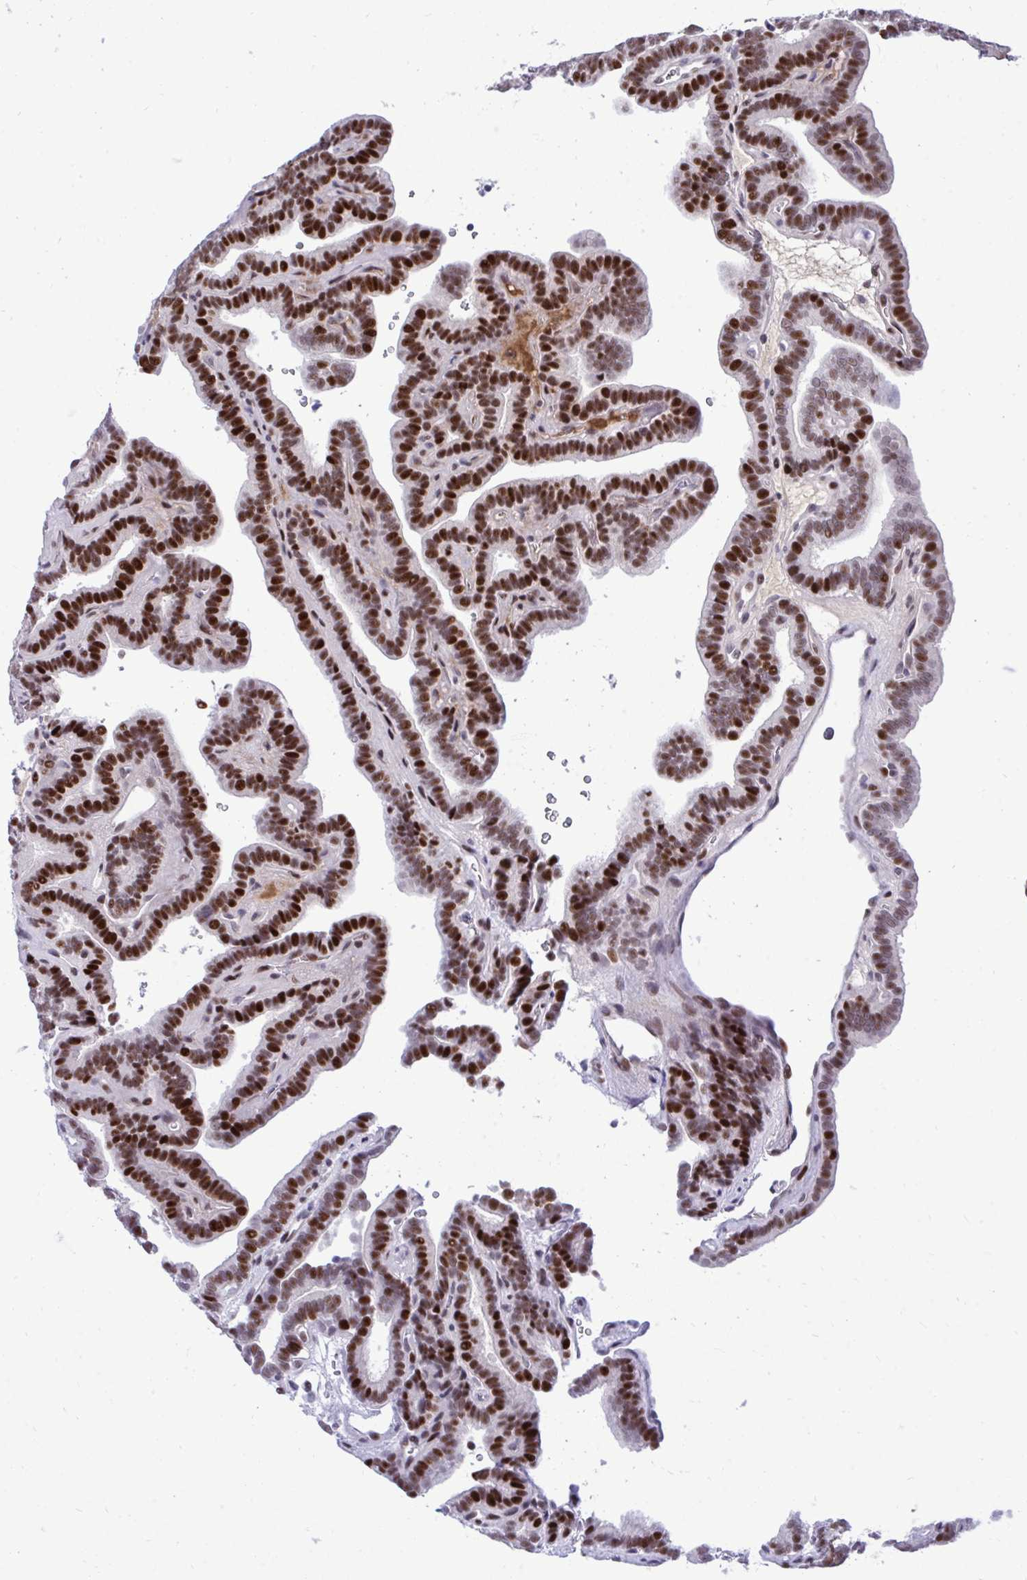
{"staining": {"intensity": "strong", "quantity": ">75%", "location": "nuclear"}, "tissue": "thyroid cancer", "cell_type": "Tumor cells", "image_type": "cancer", "snomed": [{"axis": "morphology", "description": "Papillary adenocarcinoma, NOS"}, {"axis": "topography", "description": "Thyroid gland"}], "caption": "Tumor cells exhibit high levels of strong nuclear staining in approximately >75% of cells in thyroid cancer (papillary adenocarcinoma).", "gene": "C14orf39", "patient": {"sex": "female", "age": 21}}